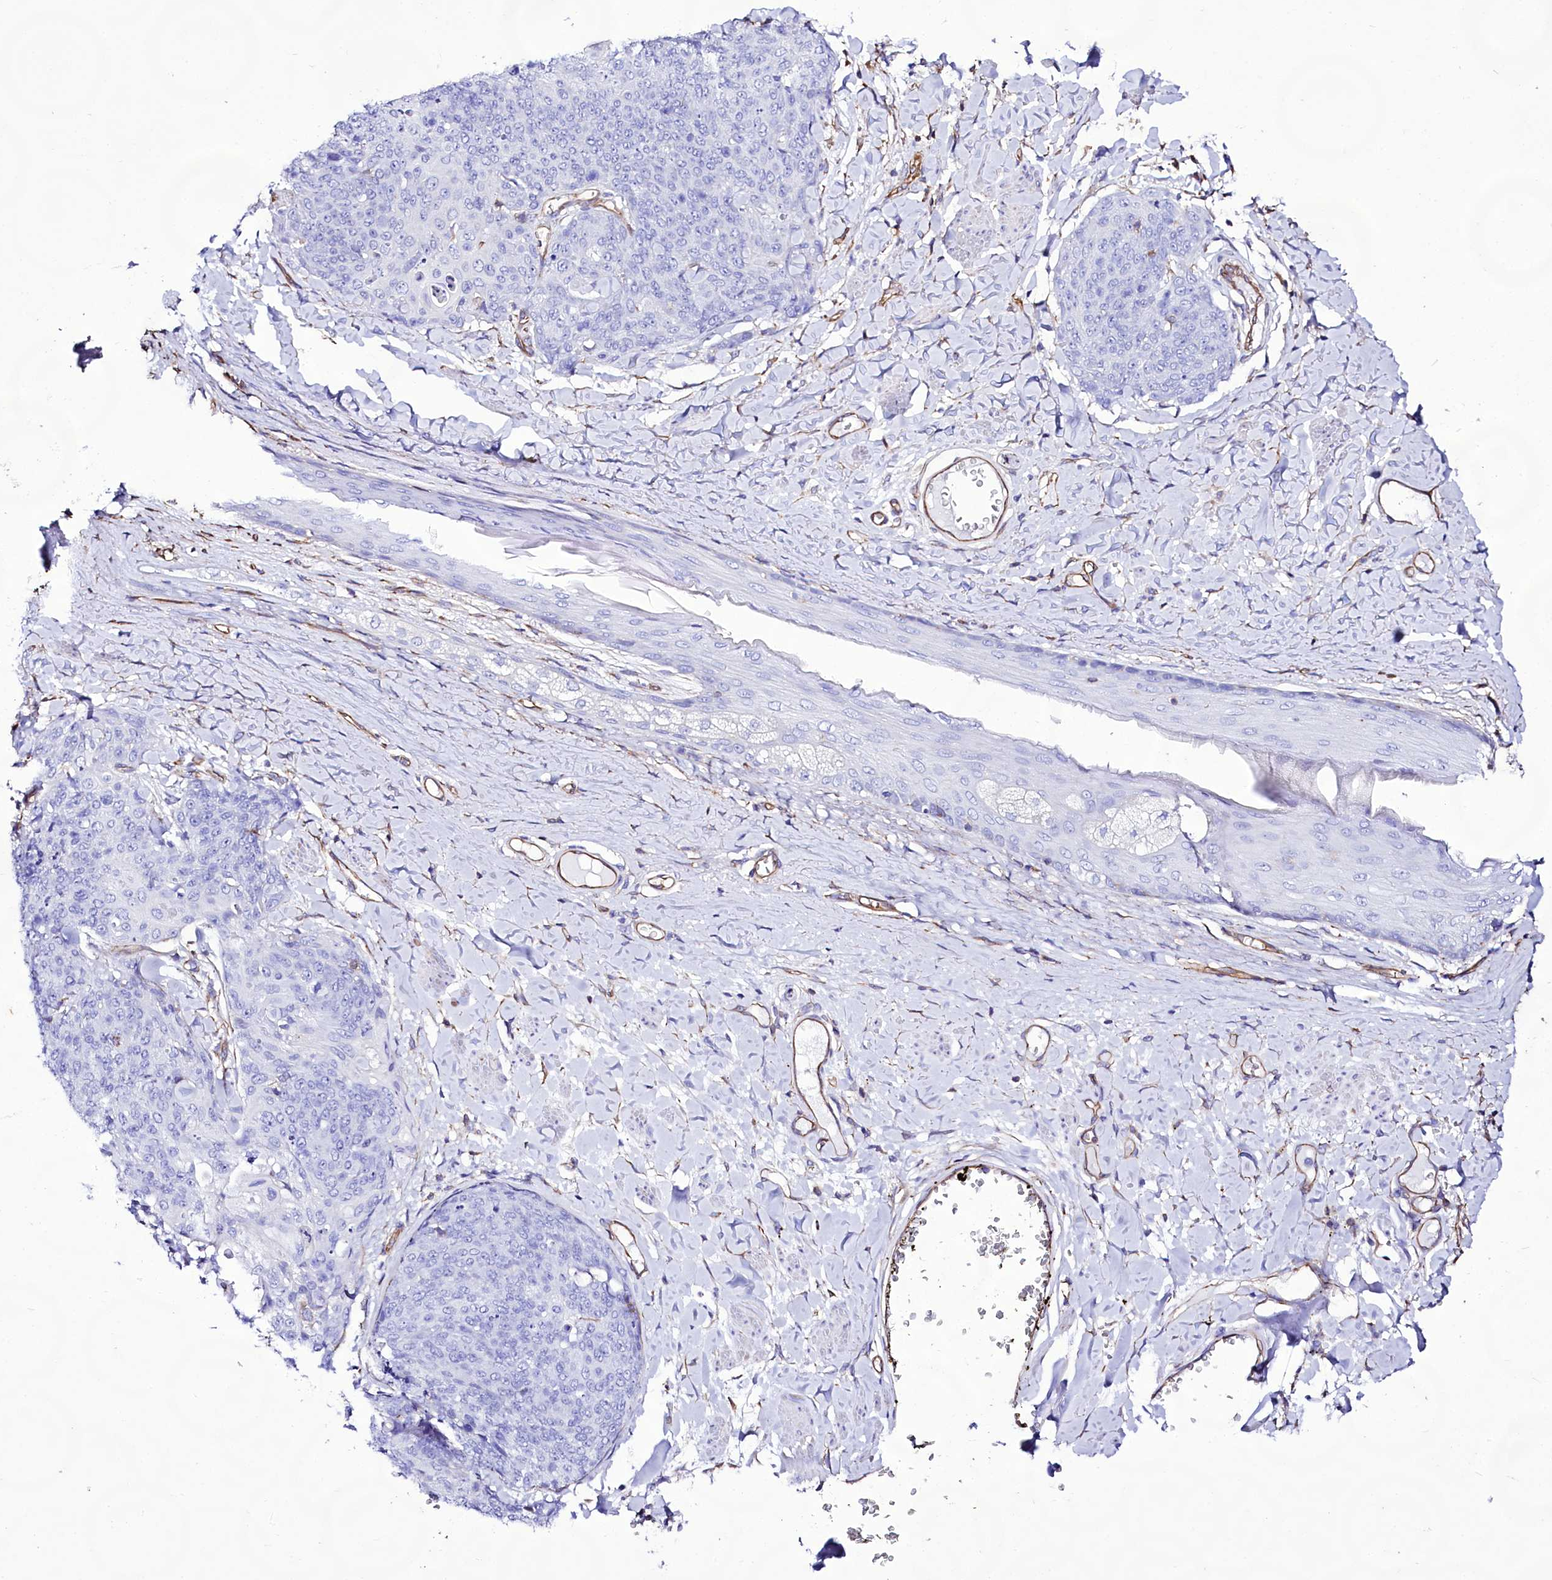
{"staining": {"intensity": "negative", "quantity": "none", "location": "none"}, "tissue": "skin cancer", "cell_type": "Tumor cells", "image_type": "cancer", "snomed": [{"axis": "morphology", "description": "Squamous cell carcinoma, NOS"}, {"axis": "topography", "description": "Skin"}, {"axis": "topography", "description": "Vulva"}], "caption": "Immunohistochemistry of skin squamous cell carcinoma shows no staining in tumor cells.", "gene": "CD99", "patient": {"sex": "female", "age": 85}}